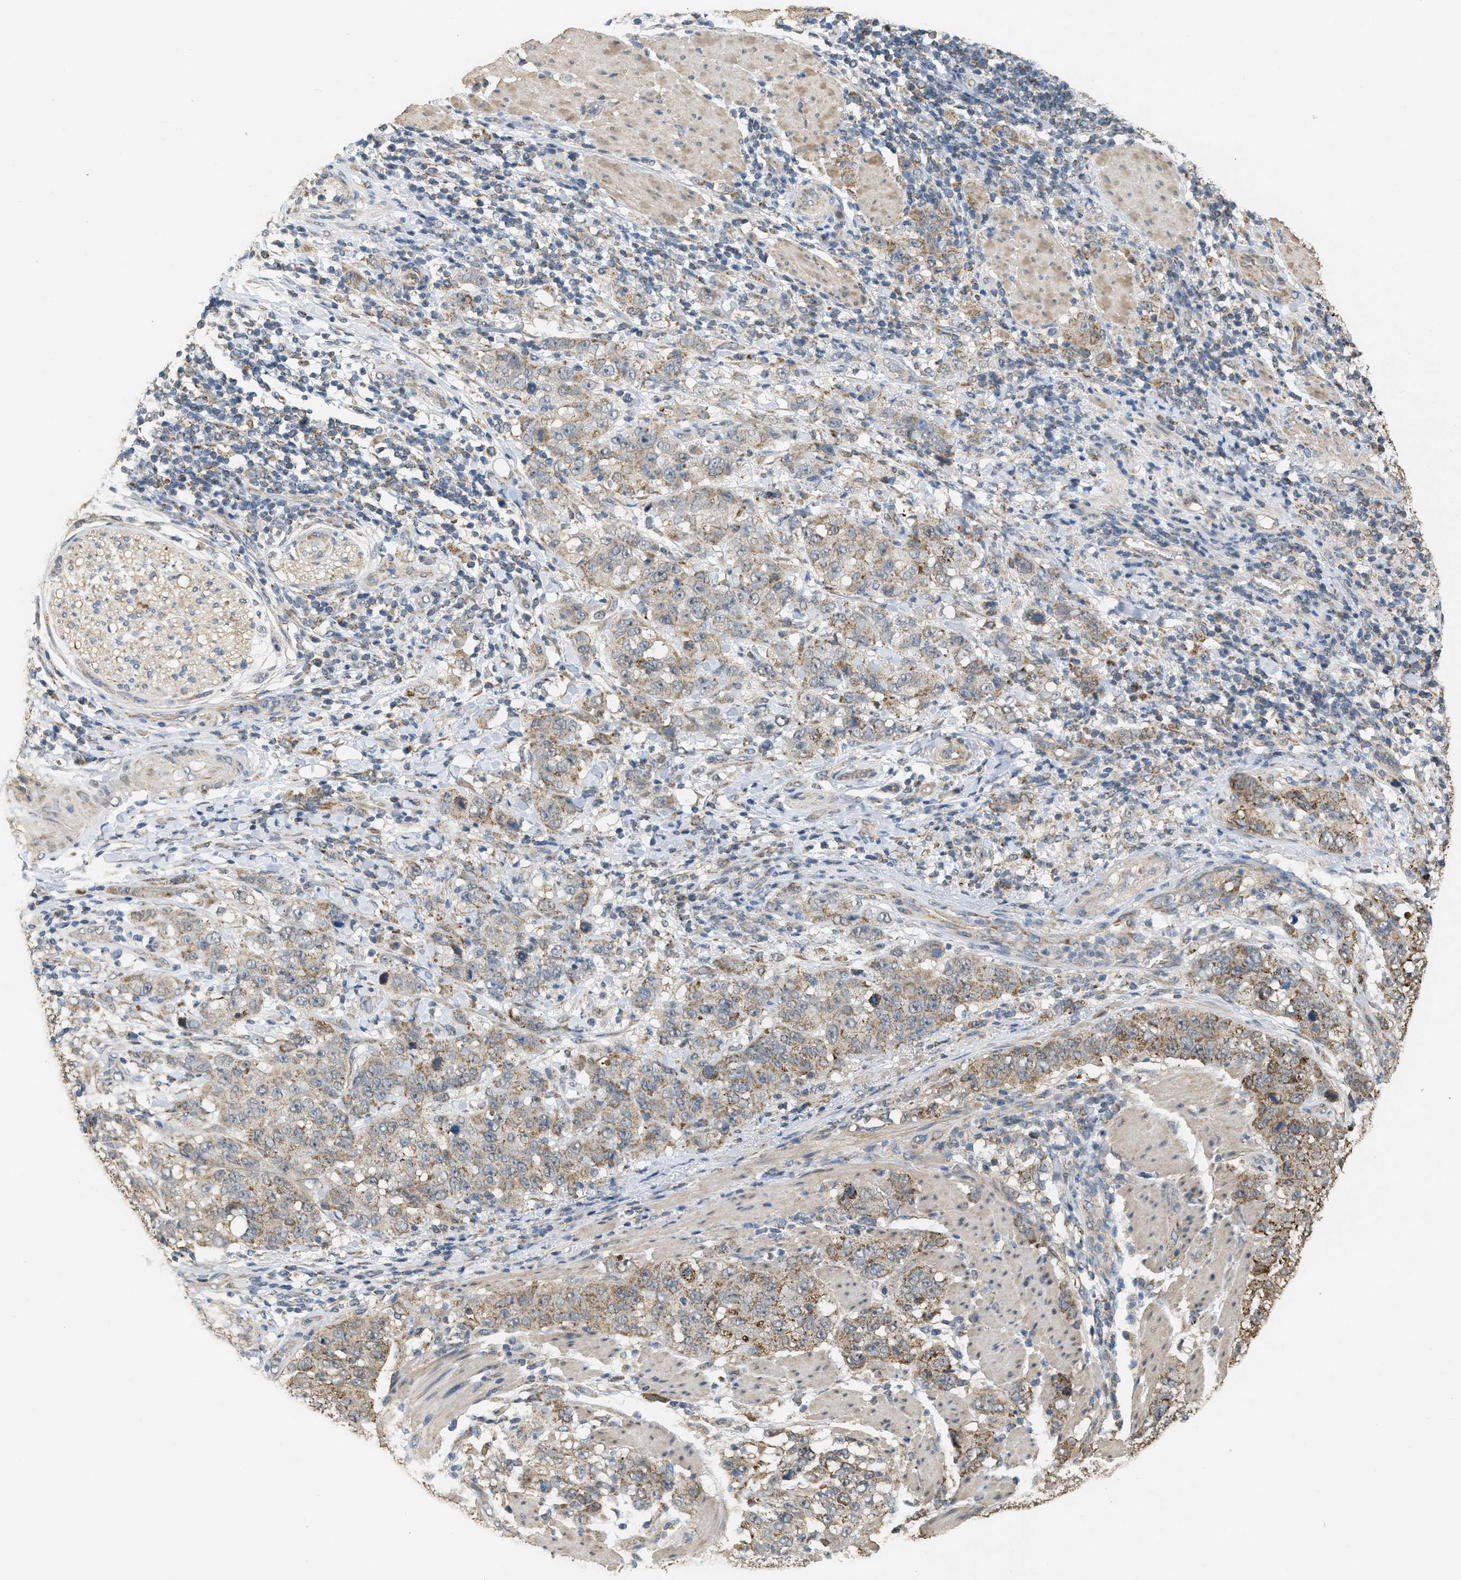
{"staining": {"intensity": "moderate", "quantity": ">75%", "location": "cytoplasmic/membranous"}, "tissue": "stomach cancer", "cell_type": "Tumor cells", "image_type": "cancer", "snomed": [{"axis": "morphology", "description": "Adenocarcinoma, NOS"}, {"axis": "topography", "description": "Stomach"}], "caption": "Stomach cancer (adenocarcinoma) stained with DAB (3,3'-diaminobenzidine) immunohistochemistry (IHC) exhibits medium levels of moderate cytoplasmic/membranous staining in approximately >75% of tumor cells. (DAB (3,3'-diaminobenzidine) IHC, brown staining for protein, blue staining for nuclei).", "gene": "KCNA4", "patient": {"sex": "male", "age": 48}}